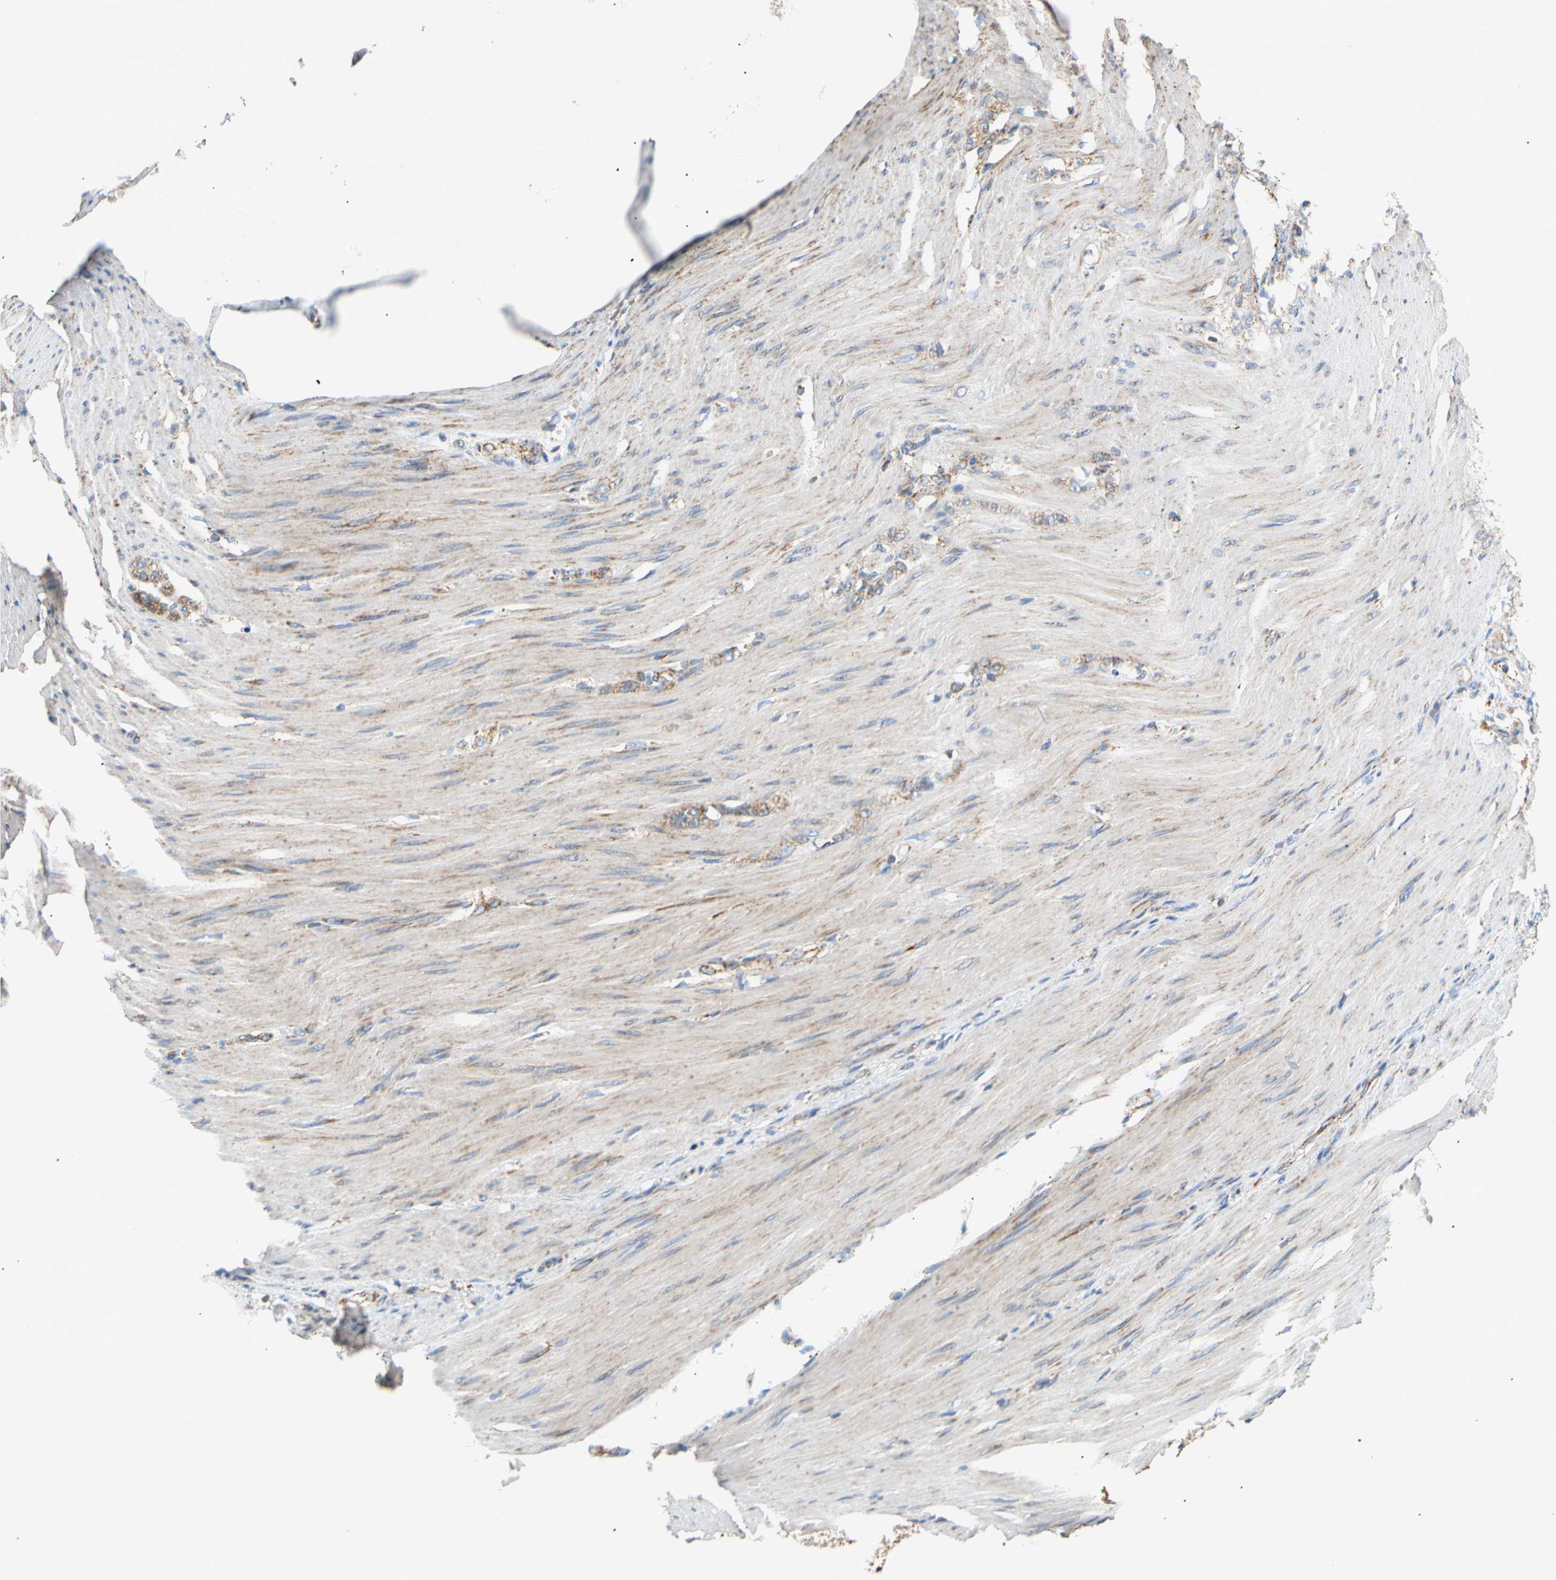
{"staining": {"intensity": "moderate", "quantity": ">75%", "location": "cytoplasmic/membranous"}, "tissue": "stomach cancer", "cell_type": "Tumor cells", "image_type": "cancer", "snomed": [{"axis": "morphology", "description": "Adenocarcinoma, NOS"}, {"axis": "topography", "description": "Stomach"}], "caption": "Moderate cytoplasmic/membranous positivity for a protein is seen in about >75% of tumor cells of adenocarcinoma (stomach) using immunohistochemistry (IHC).", "gene": "ACAT1", "patient": {"sex": "male", "age": 82}}